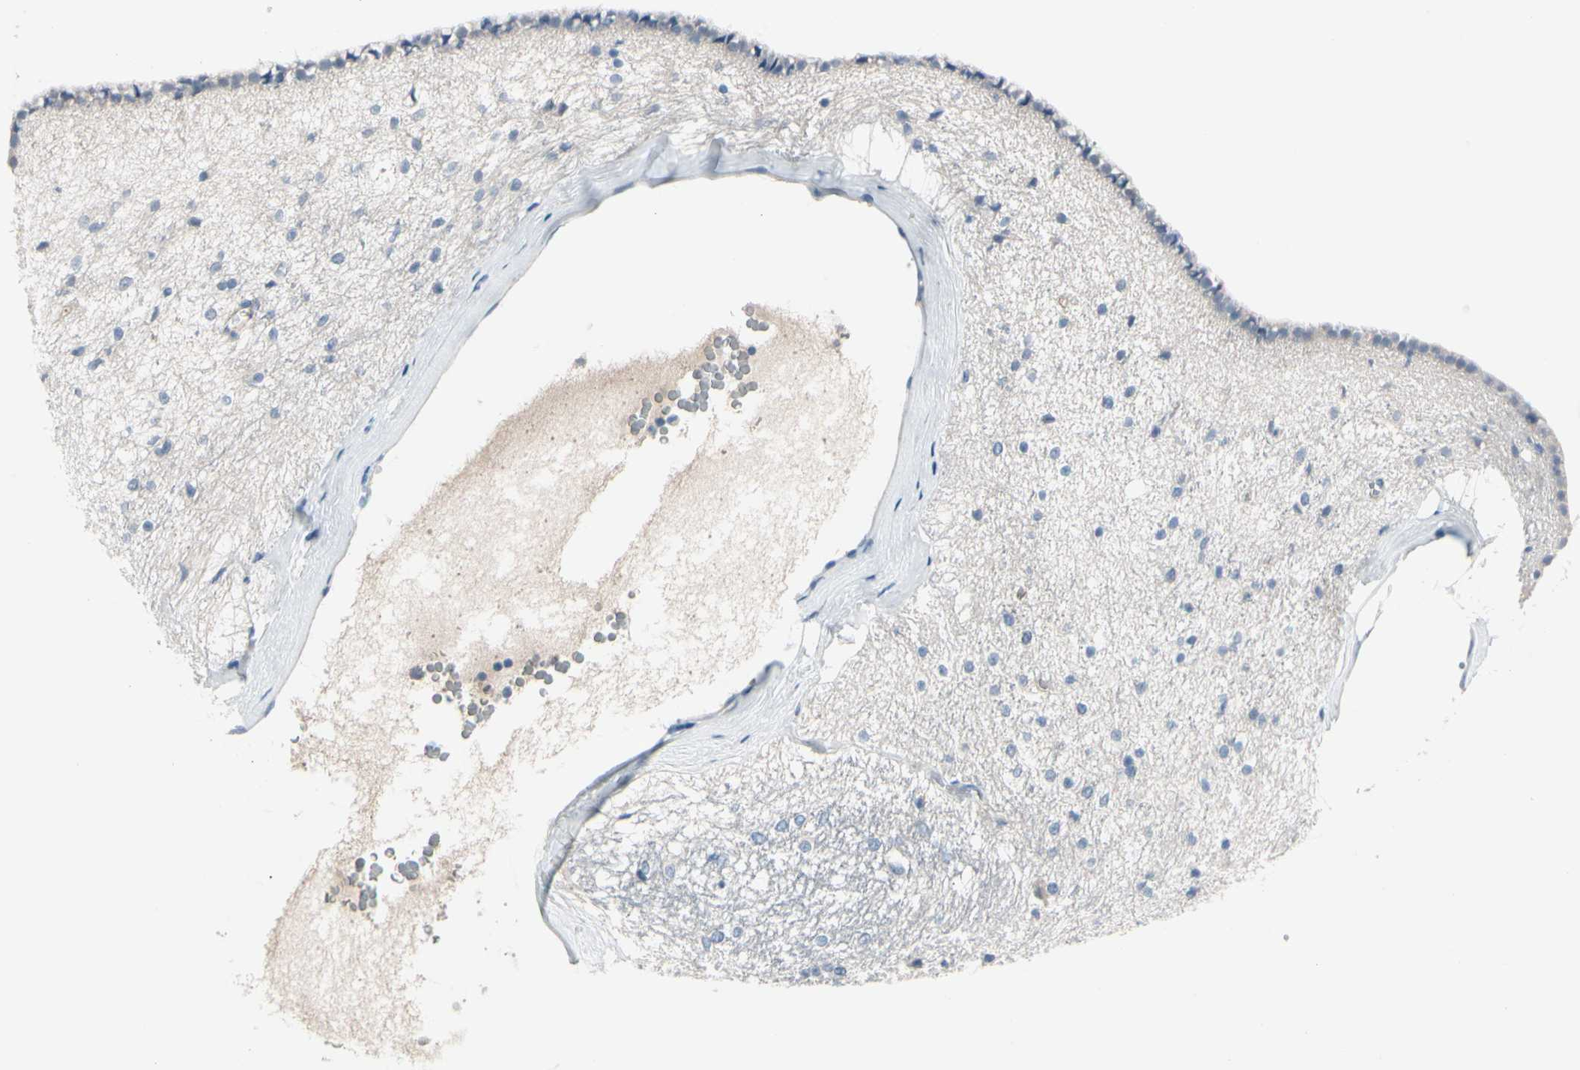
{"staining": {"intensity": "negative", "quantity": "none", "location": "none"}, "tissue": "hippocampus", "cell_type": "Glial cells", "image_type": "normal", "snomed": [{"axis": "morphology", "description": "Normal tissue, NOS"}, {"axis": "topography", "description": "Hippocampus"}], "caption": "This is a micrograph of immunohistochemistry staining of benign hippocampus, which shows no expression in glial cells. (Brightfield microscopy of DAB immunohistochemistry (IHC) at high magnification).", "gene": "PGR", "patient": {"sex": "female", "age": 19}}